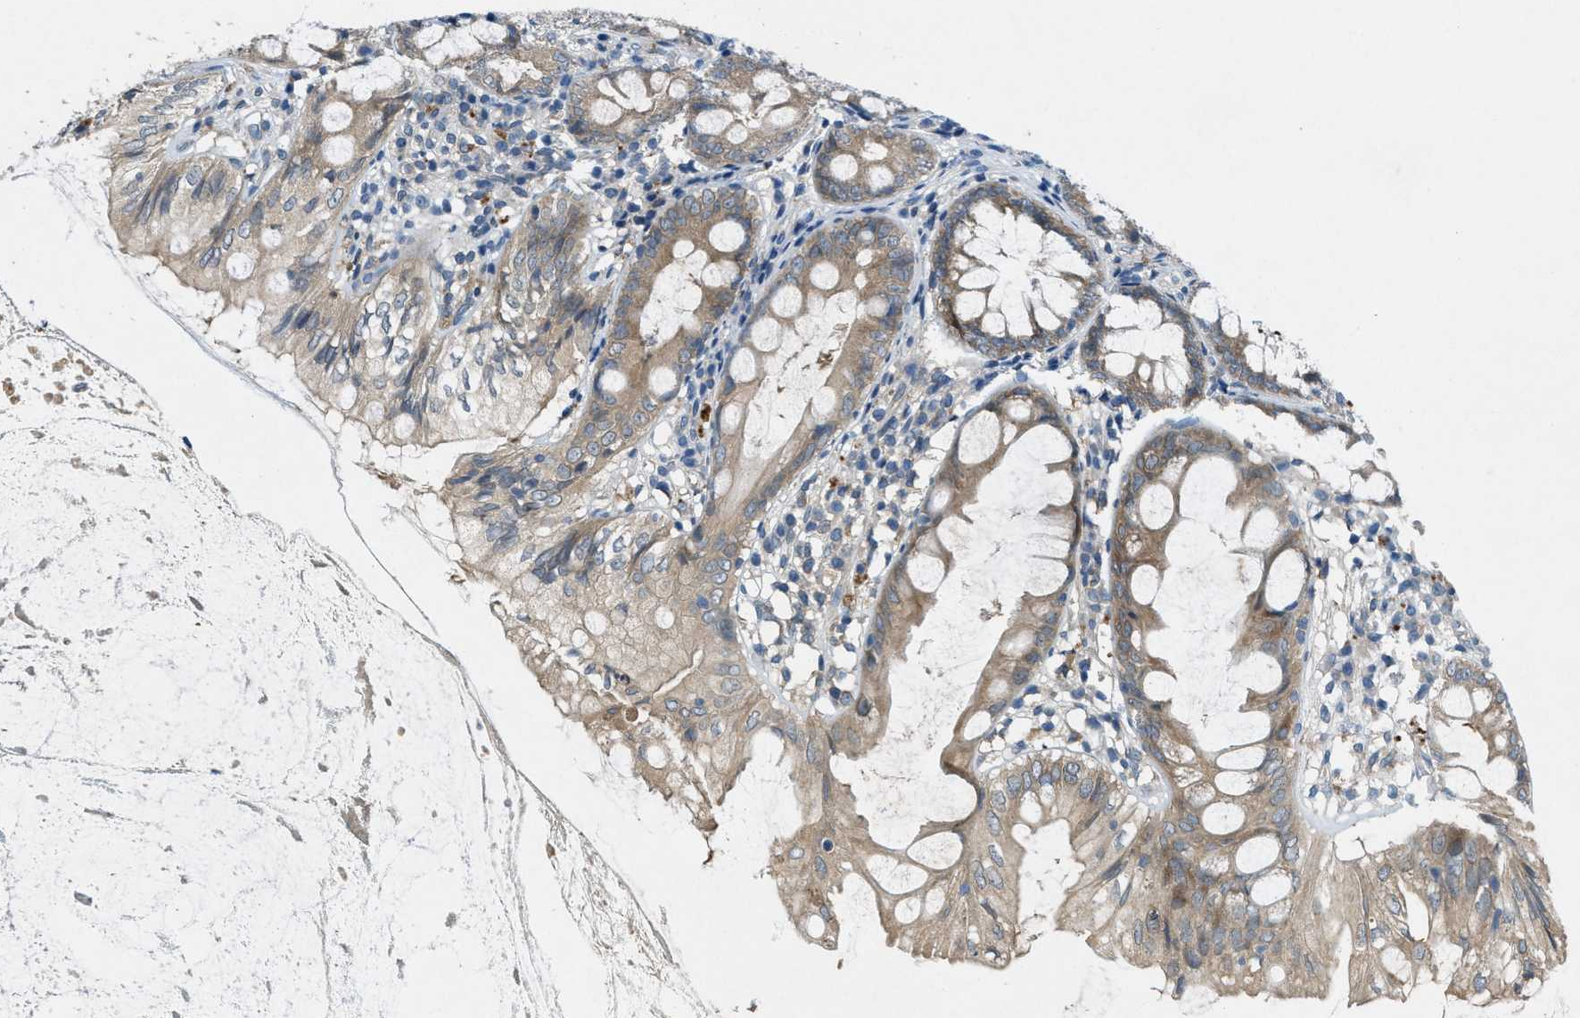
{"staining": {"intensity": "moderate", "quantity": "25%-75%", "location": "cytoplasmic/membranous"}, "tissue": "appendix", "cell_type": "Glandular cells", "image_type": "normal", "snomed": [{"axis": "morphology", "description": "Normal tissue, NOS"}, {"axis": "topography", "description": "Appendix"}], "caption": "Appendix stained for a protein (brown) displays moderate cytoplasmic/membranous positive staining in approximately 25%-75% of glandular cells.", "gene": "SIGMAR1", "patient": {"sex": "female", "age": 77}}